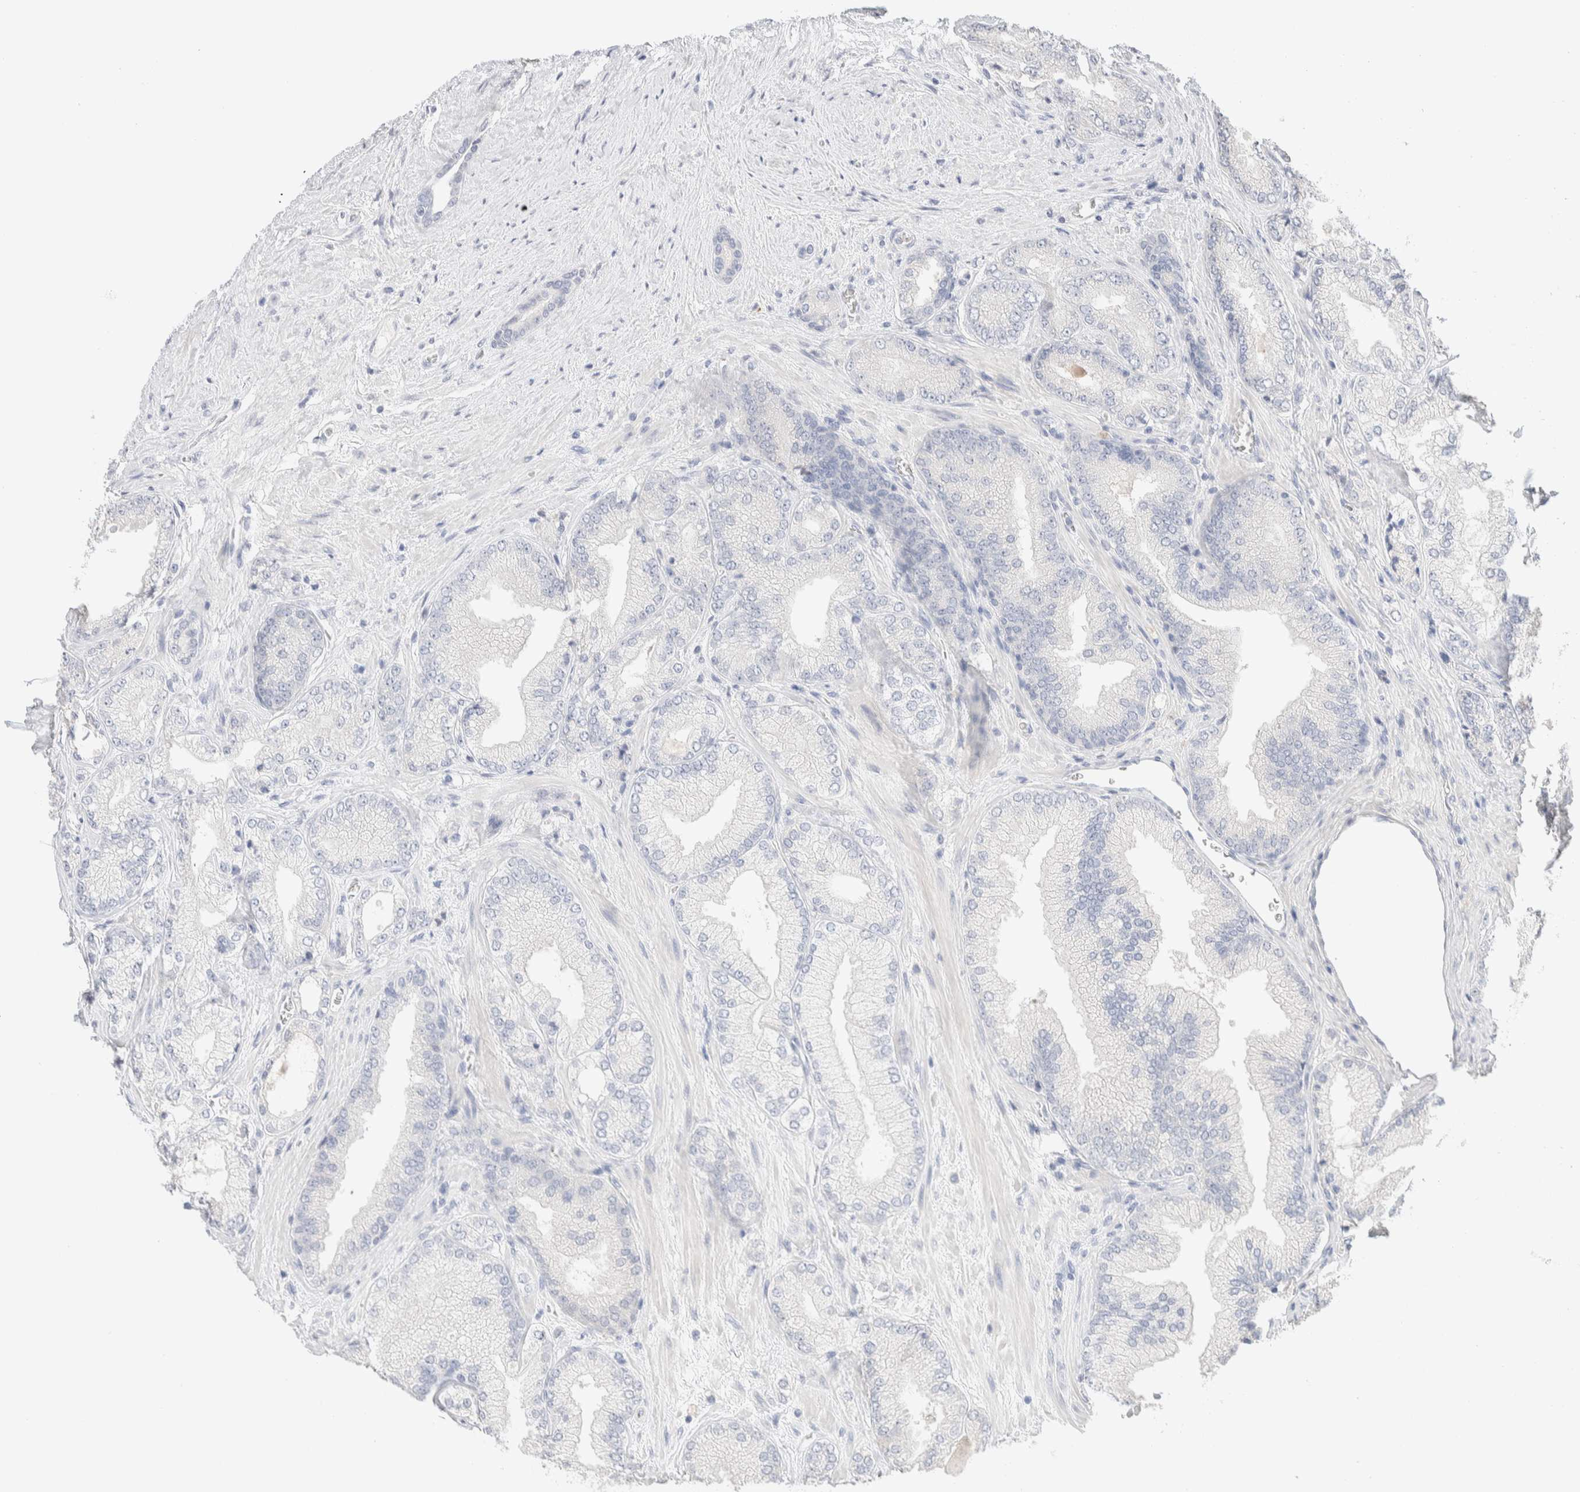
{"staining": {"intensity": "negative", "quantity": "none", "location": "none"}, "tissue": "prostate cancer", "cell_type": "Tumor cells", "image_type": "cancer", "snomed": [{"axis": "morphology", "description": "Adenocarcinoma, Low grade"}, {"axis": "topography", "description": "Prostate"}], "caption": "The micrograph exhibits no significant staining in tumor cells of prostate cancer (adenocarcinoma (low-grade)).", "gene": "RIDA", "patient": {"sex": "male", "age": 65}}